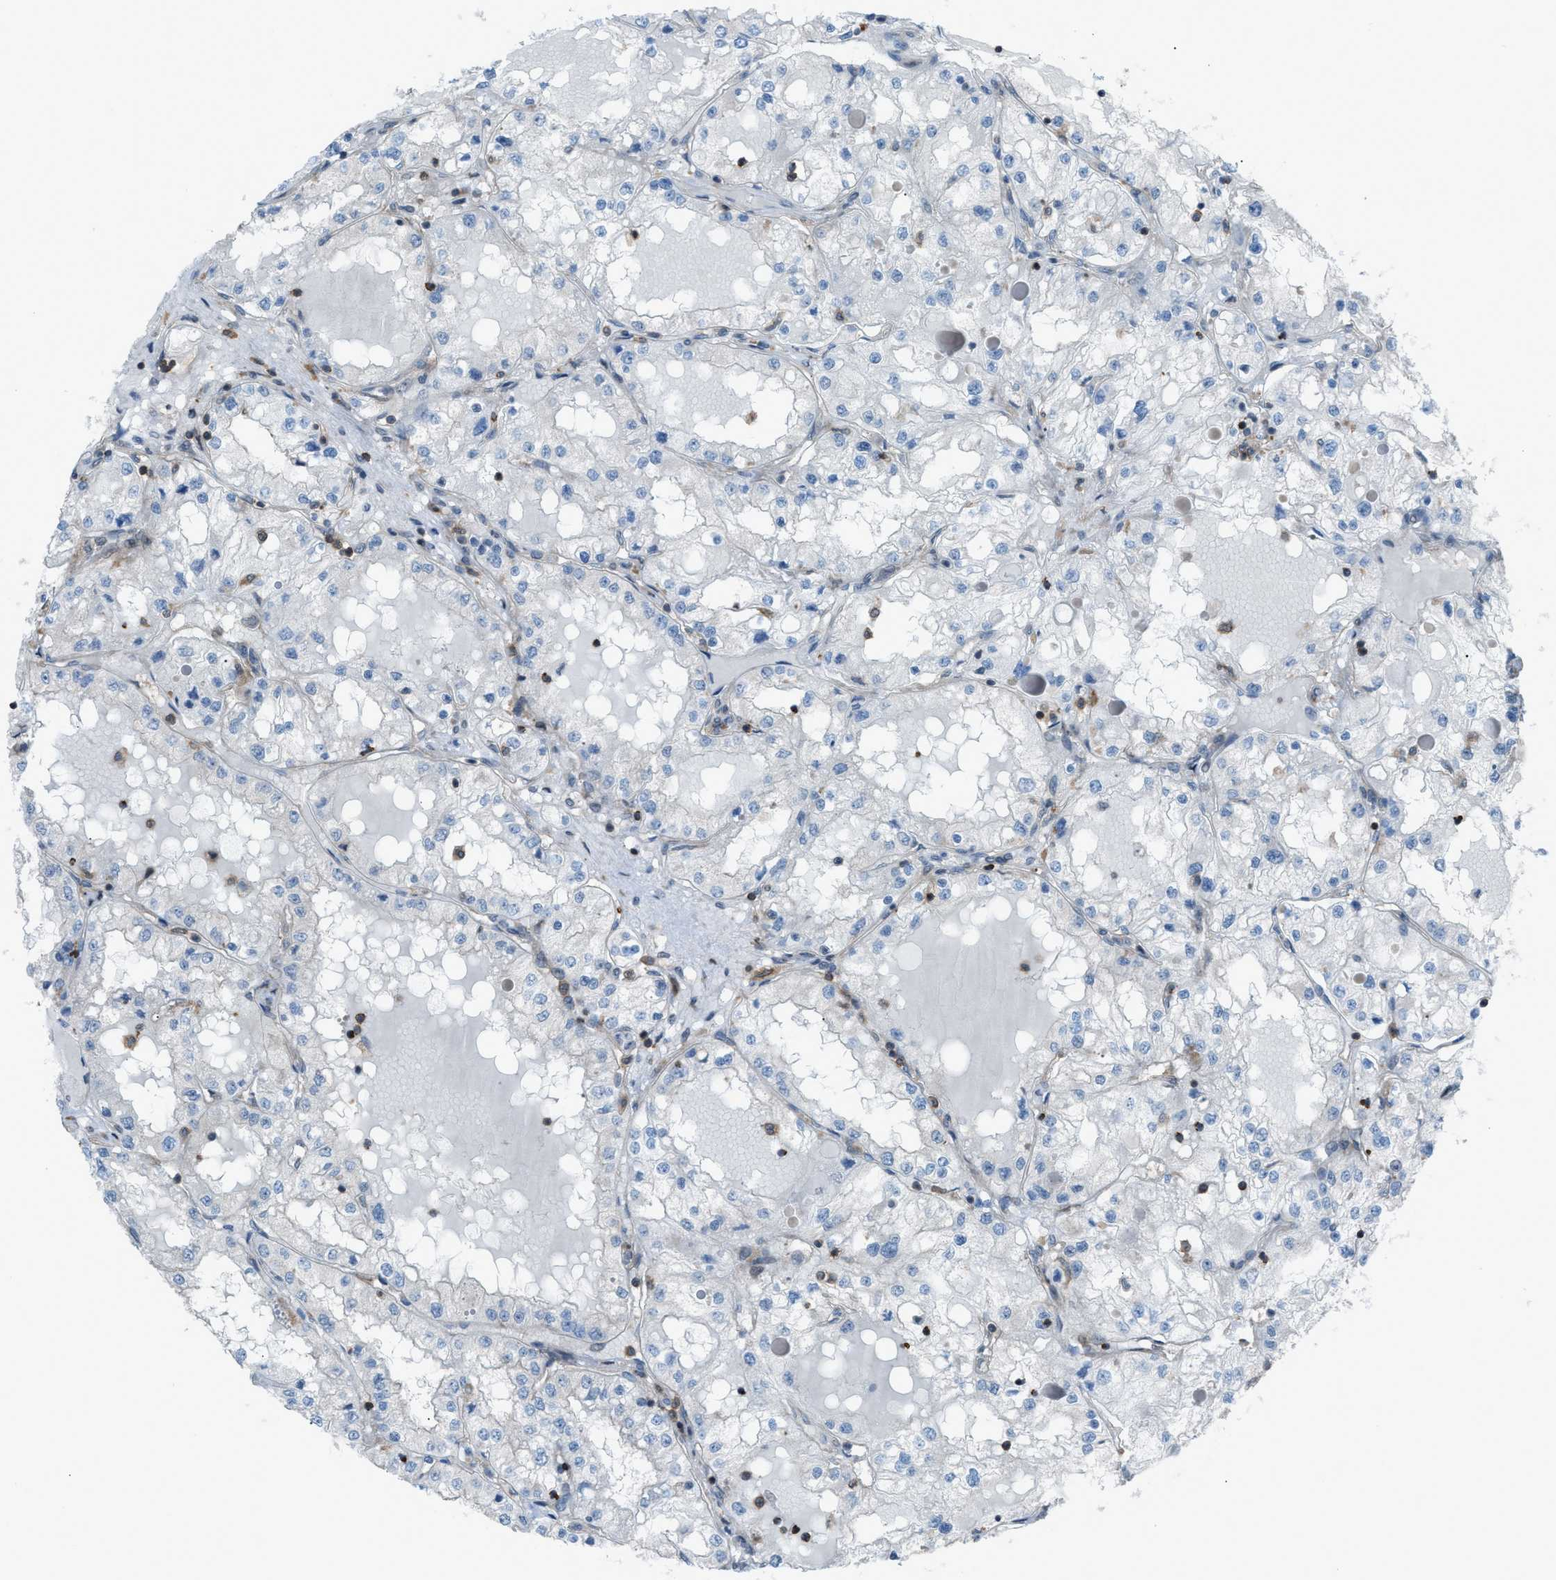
{"staining": {"intensity": "negative", "quantity": "none", "location": "none"}, "tissue": "renal cancer", "cell_type": "Tumor cells", "image_type": "cancer", "snomed": [{"axis": "morphology", "description": "Adenocarcinoma, NOS"}, {"axis": "topography", "description": "Kidney"}], "caption": "High power microscopy image of an IHC histopathology image of renal cancer (adenocarcinoma), revealing no significant expression in tumor cells. (Immunohistochemistry (ihc), brightfield microscopy, high magnification).", "gene": "DYRK1A", "patient": {"sex": "male", "age": 68}}